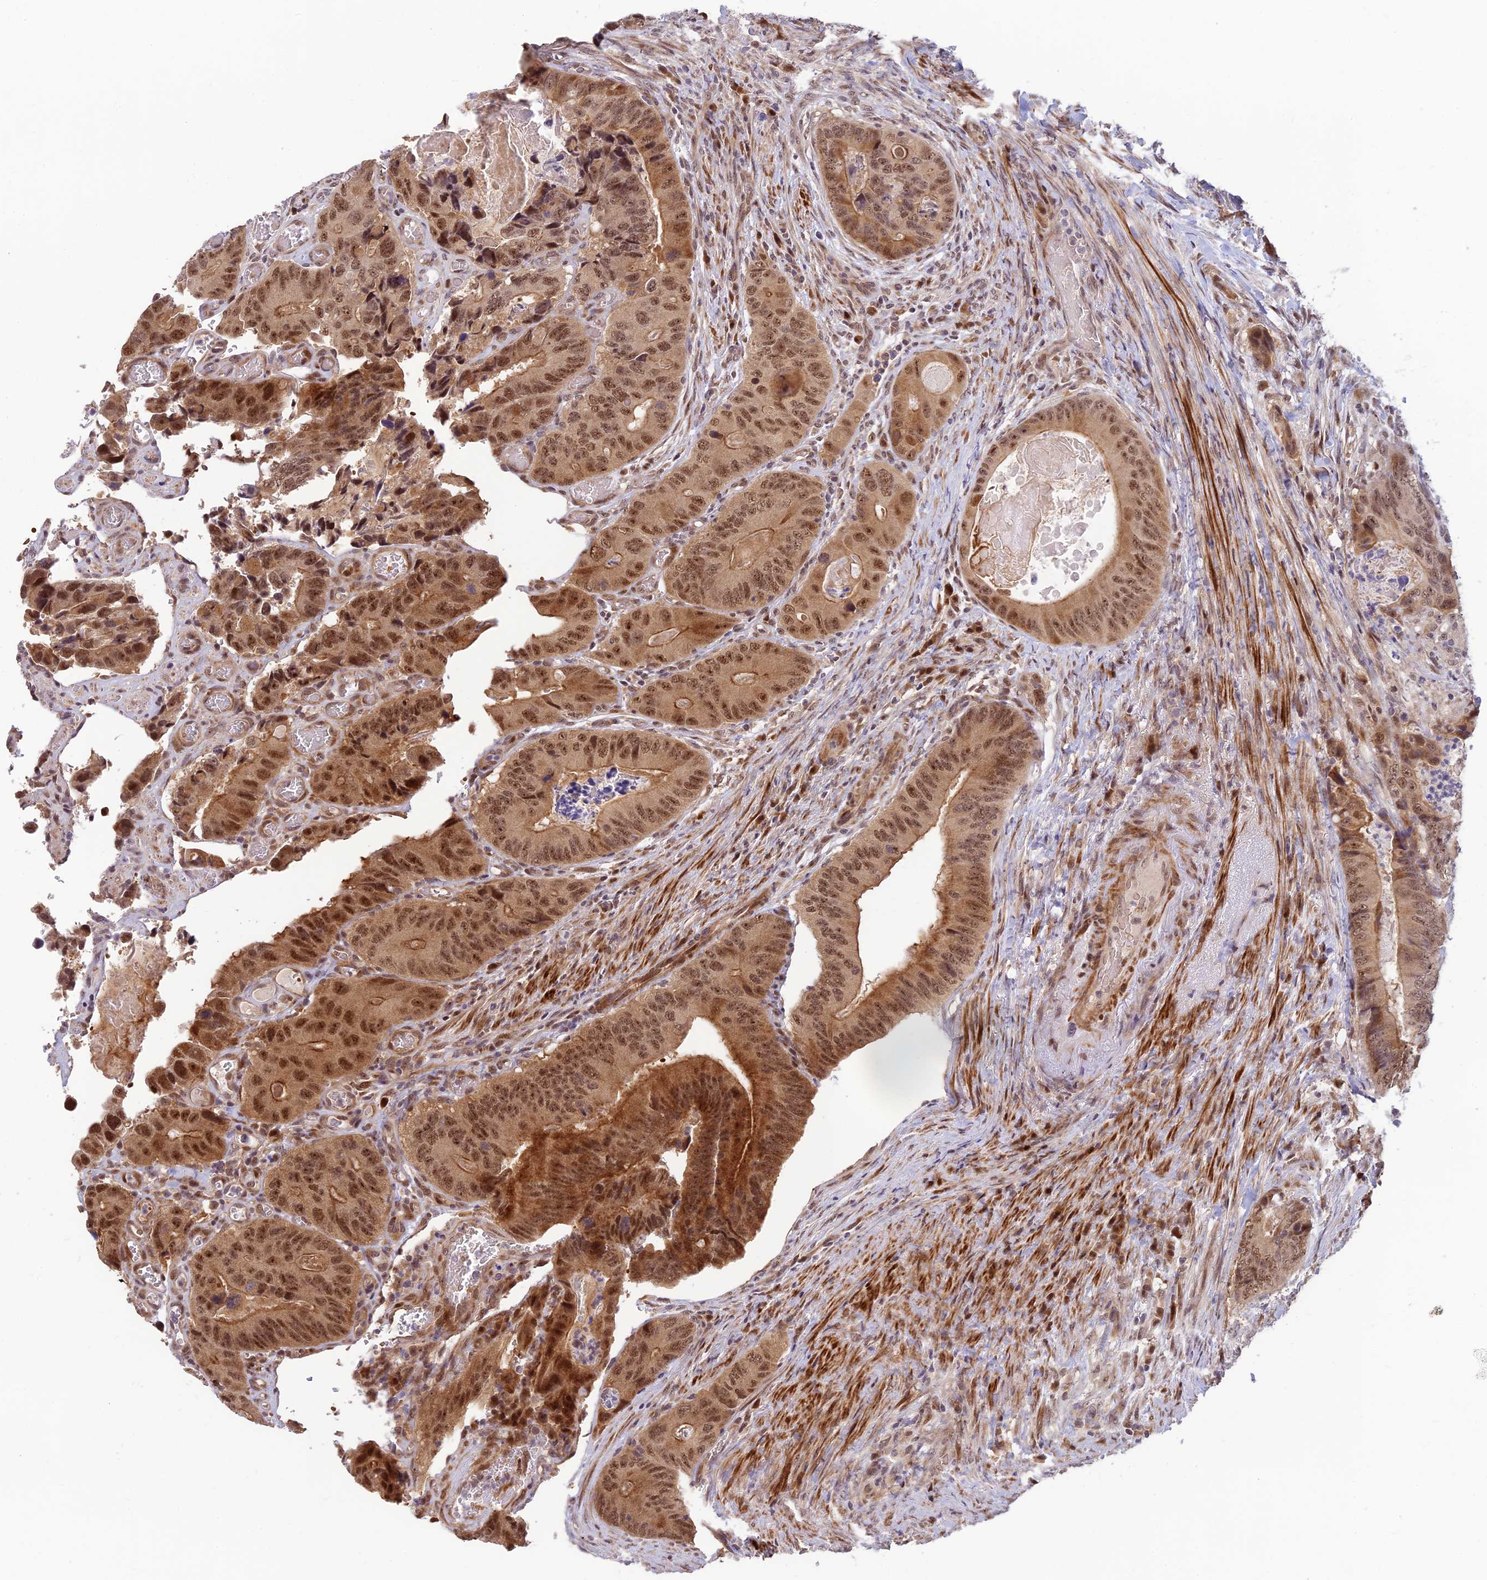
{"staining": {"intensity": "moderate", "quantity": ">75%", "location": "cytoplasmic/membranous,nuclear"}, "tissue": "colorectal cancer", "cell_type": "Tumor cells", "image_type": "cancer", "snomed": [{"axis": "morphology", "description": "Adenocarcinoma, NOS"}, {"axis": "topography", "description": "Colon"}], "caption": "IHC (DAB (3,3'-diaminobenzidine)) staining of colorectal cancer exhibits moderate cytoplasmic/membranous and nuclear protein staining in about >75% of tumor cells. Nuclei are stained in blue.", "gene": "ASPDH", "patient": {"sex": "male", "age": 84}}